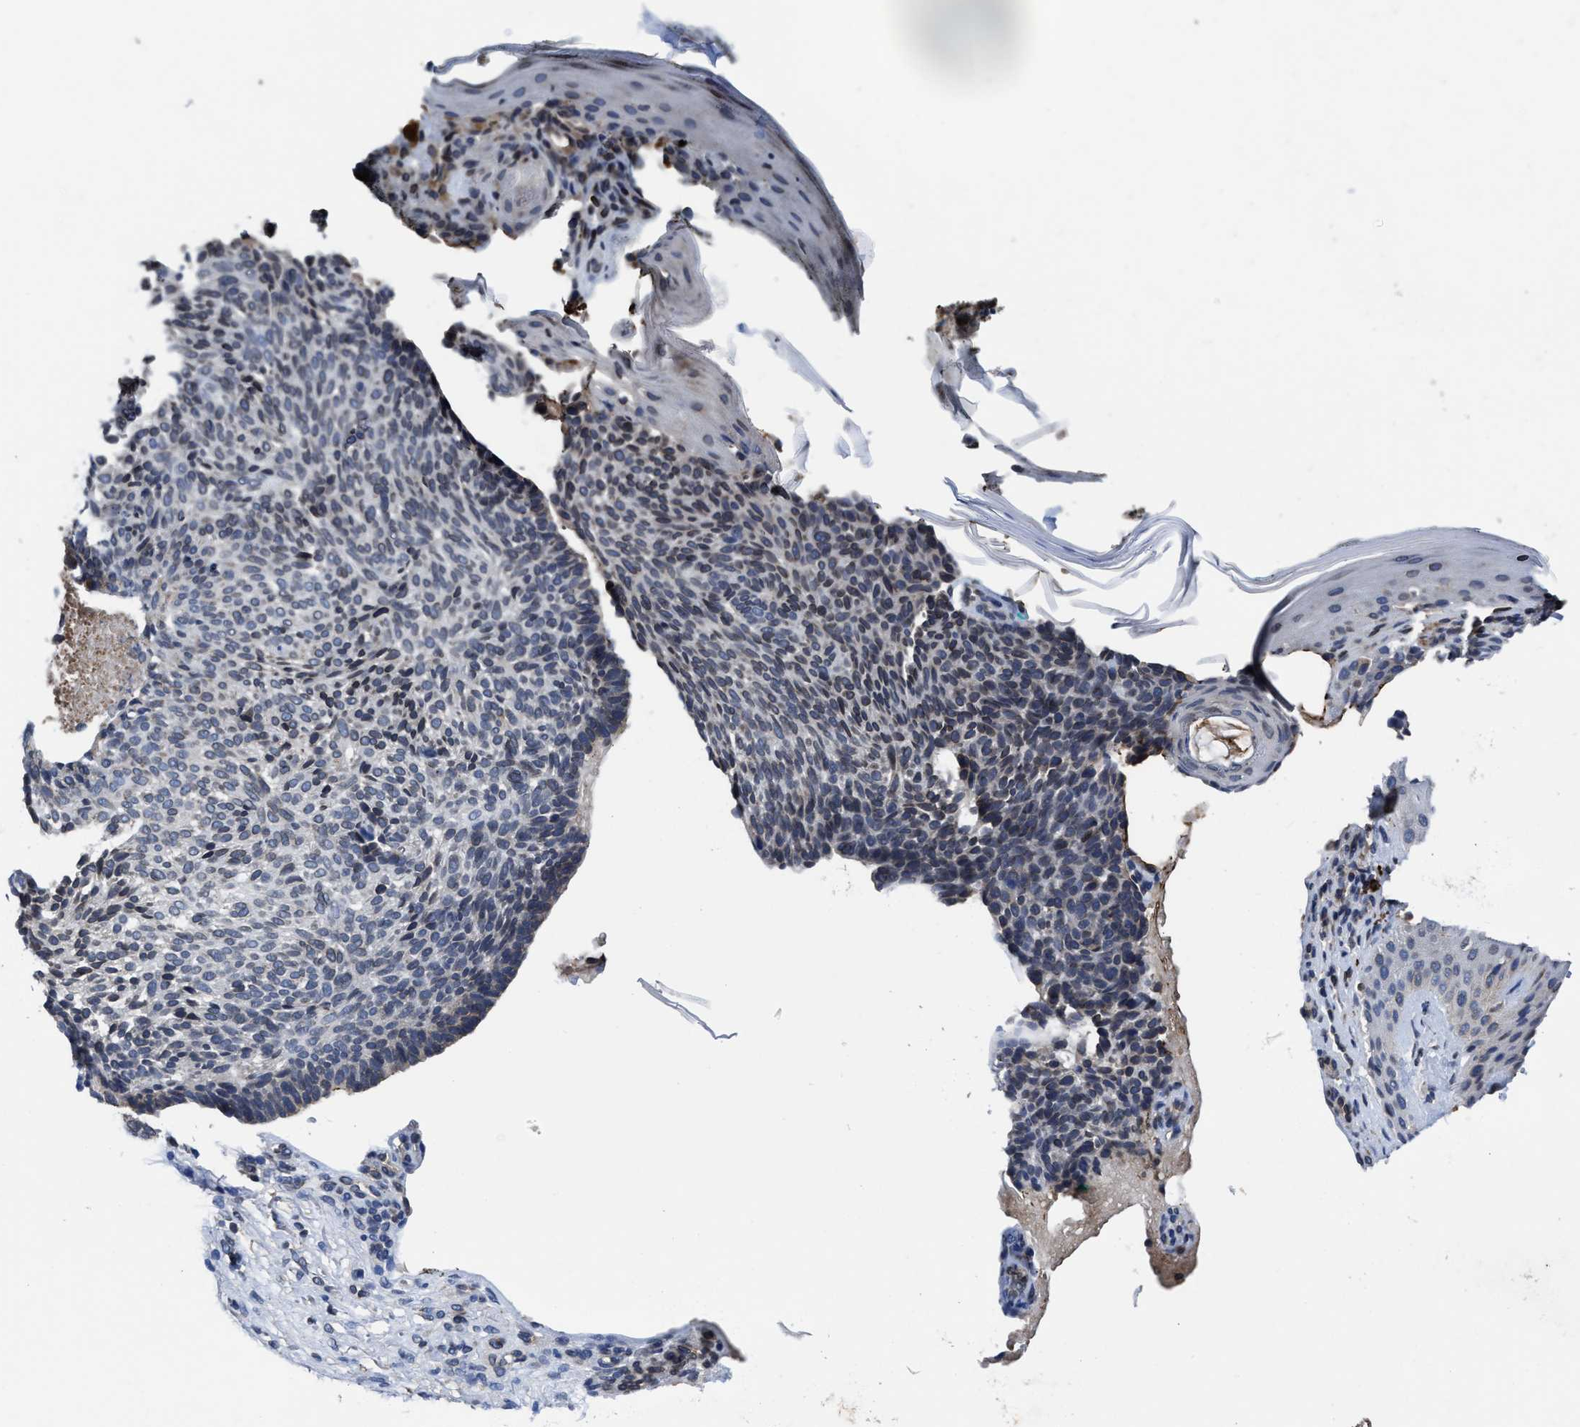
{"staining": {"intensity": "negative", "quantity": "none", "location": "none"}, "tissue": "skin cancer", "cell_type": "Tumor cells", "image_type": "cancer", "snomed": [{"axis": "morphology", "description": "Basal cell carcinoma"}, {"axis": "topography", "description": "Skin"}], "caption": "Immunohistochemistry (IHC) of skin cancer (basal cell carcinoma) reveals no staining in tumor cells. The staining is performed using DAB brown chromogen with nuclei counter-stained in using hematoxylin.", "gene": "CACNA1D", "patient": {"sex": "male", "age": 61}}